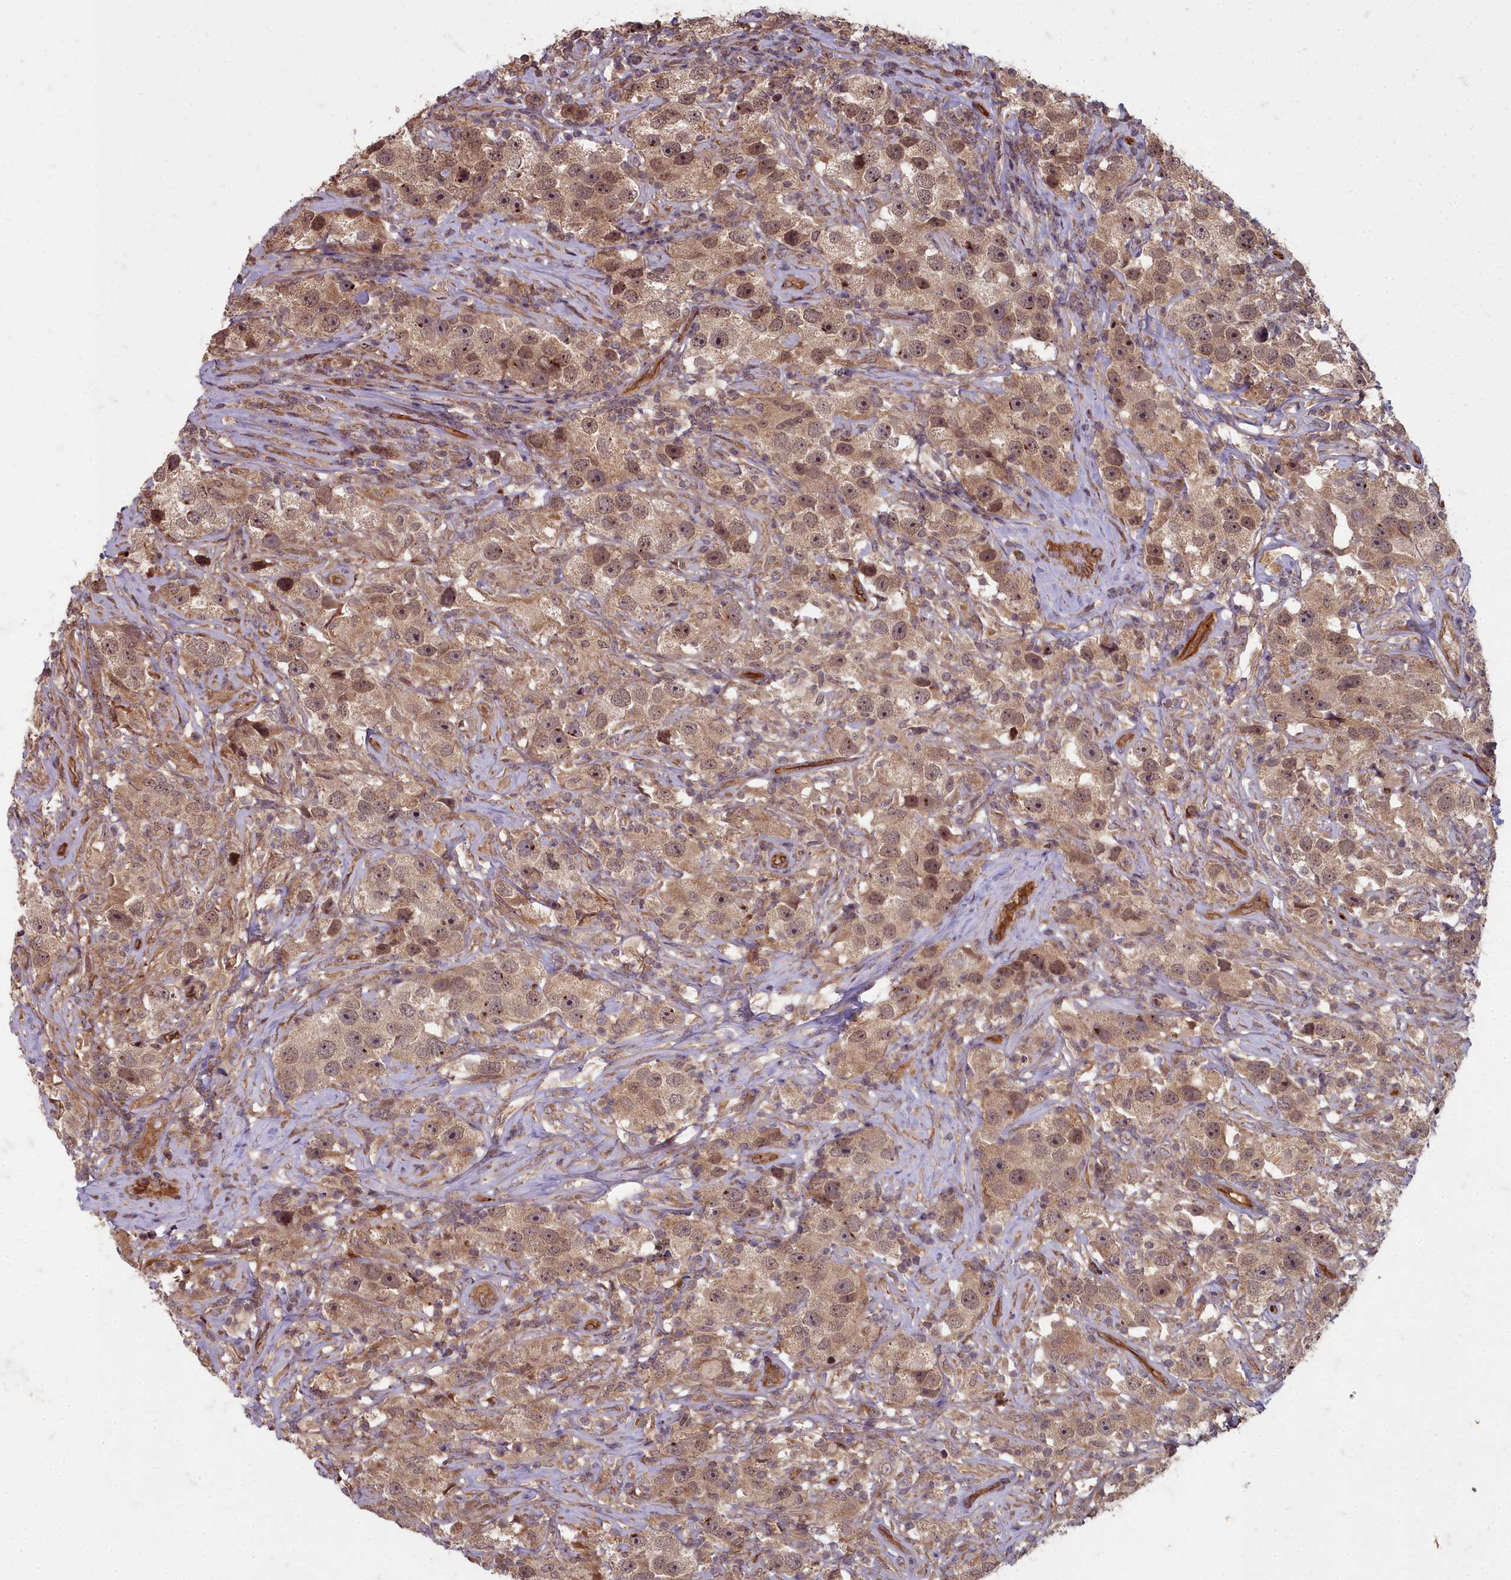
{"staining": {"intensity": "moderate", "quantity": ">75%", "location": "cytoplasmic/membranous,nuclear"}, "tissue": "testis cancer", "cell_type": "Tumor cells", "image_type": "cancer", "snomed": [{"axis": "morphology", "description": "Seminoma, NOS"}, {"axis": "topography", "description": "Testis"}], "caption": "DAB (3,3'-diaminobenzidine) immunohistochemical staining of human testis cancer (seminoma) demonstrates moderate cytoplasmic/membranous and nuclear protein positivity in approximately >75% of tumor cells. (DAB (3,3'-diaminobenzidine) = brown stain, brightfield microscopy at high magnification).", "gene": "TSPYL4", "patient": {"sex": "male", "age": 49}}